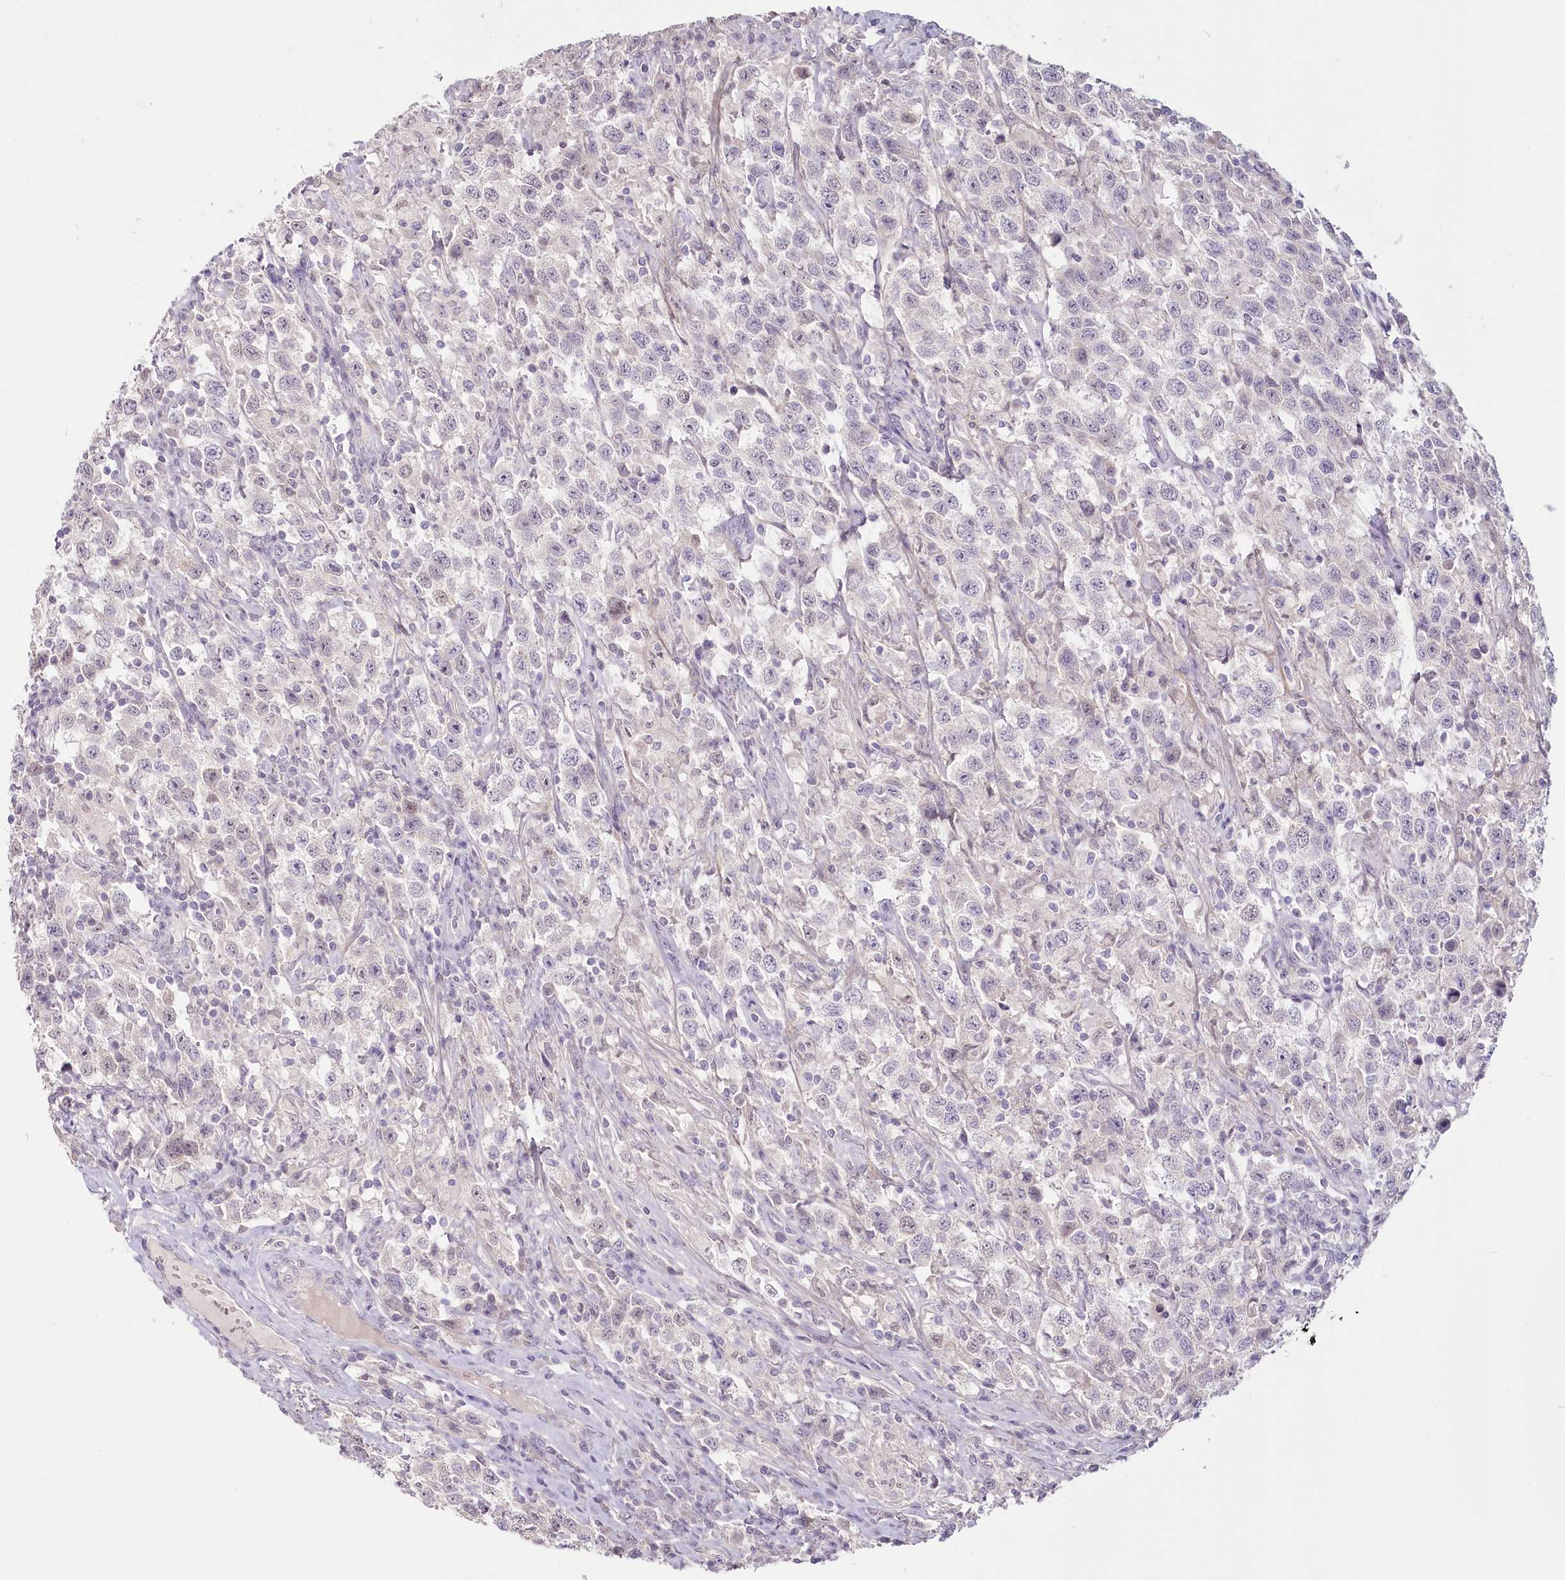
{"staining": {"intensity": "negative", "quantity": "none", "location": "none"}, "tissue": "testis cancer", "cell_type": "Tumor cells", "image_type": "cancer", "snomed": [{"axis": "morphology", "description": "Seminoma, NOS"}, {"axis": "topography", "description": "Testis"}], "caption": "This is an immunohistochemistry (IHC) photomicrograph of testis cancer (seminoma). There is no staining in tumor cells.", "gene": "USP11", "patient": {"sex": "male", "age": 41}}